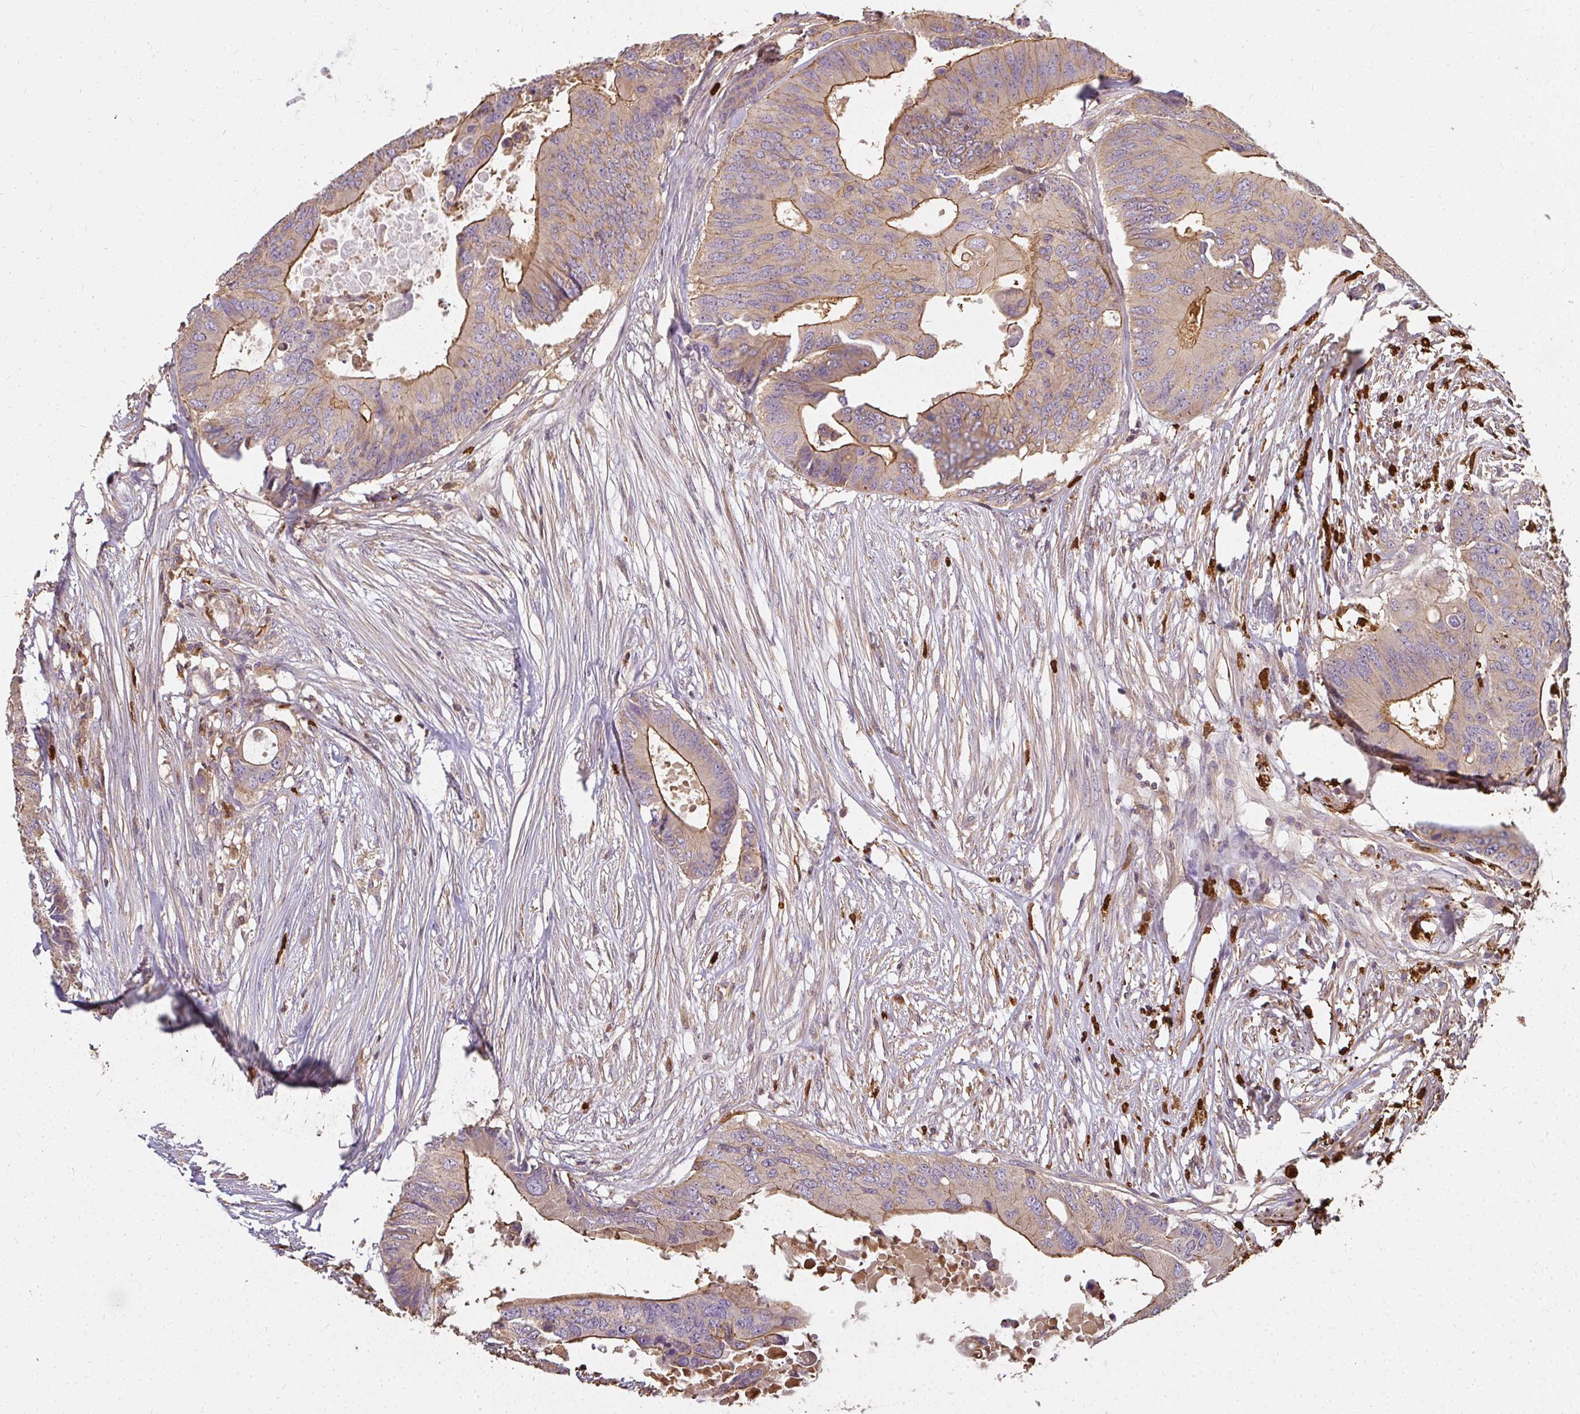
{"staining": {"intensity": "moderate", "quantity": "25%-75%", "location": "cytoplasmic/membranous"}, "tissue": "colorectal cancer", "cell_type": "Tumor cells", "image_type": "cancer", "snomed": [{"axis": "morphology", "description": "Adenocarcinoma, NOS"}, {"axis": "topography", "description": "Colon"}], "caption": "Moderate cytoplasmic/membranous protein staining is seen in about 25%-75% of tumor cells in colorectal cancer (adenocarcinoma). (brown staining indicates protein expression, while blue staining denotes nuclei).", "gene": "CNTRL", "patient": {"sex": "male", "age": 71}}